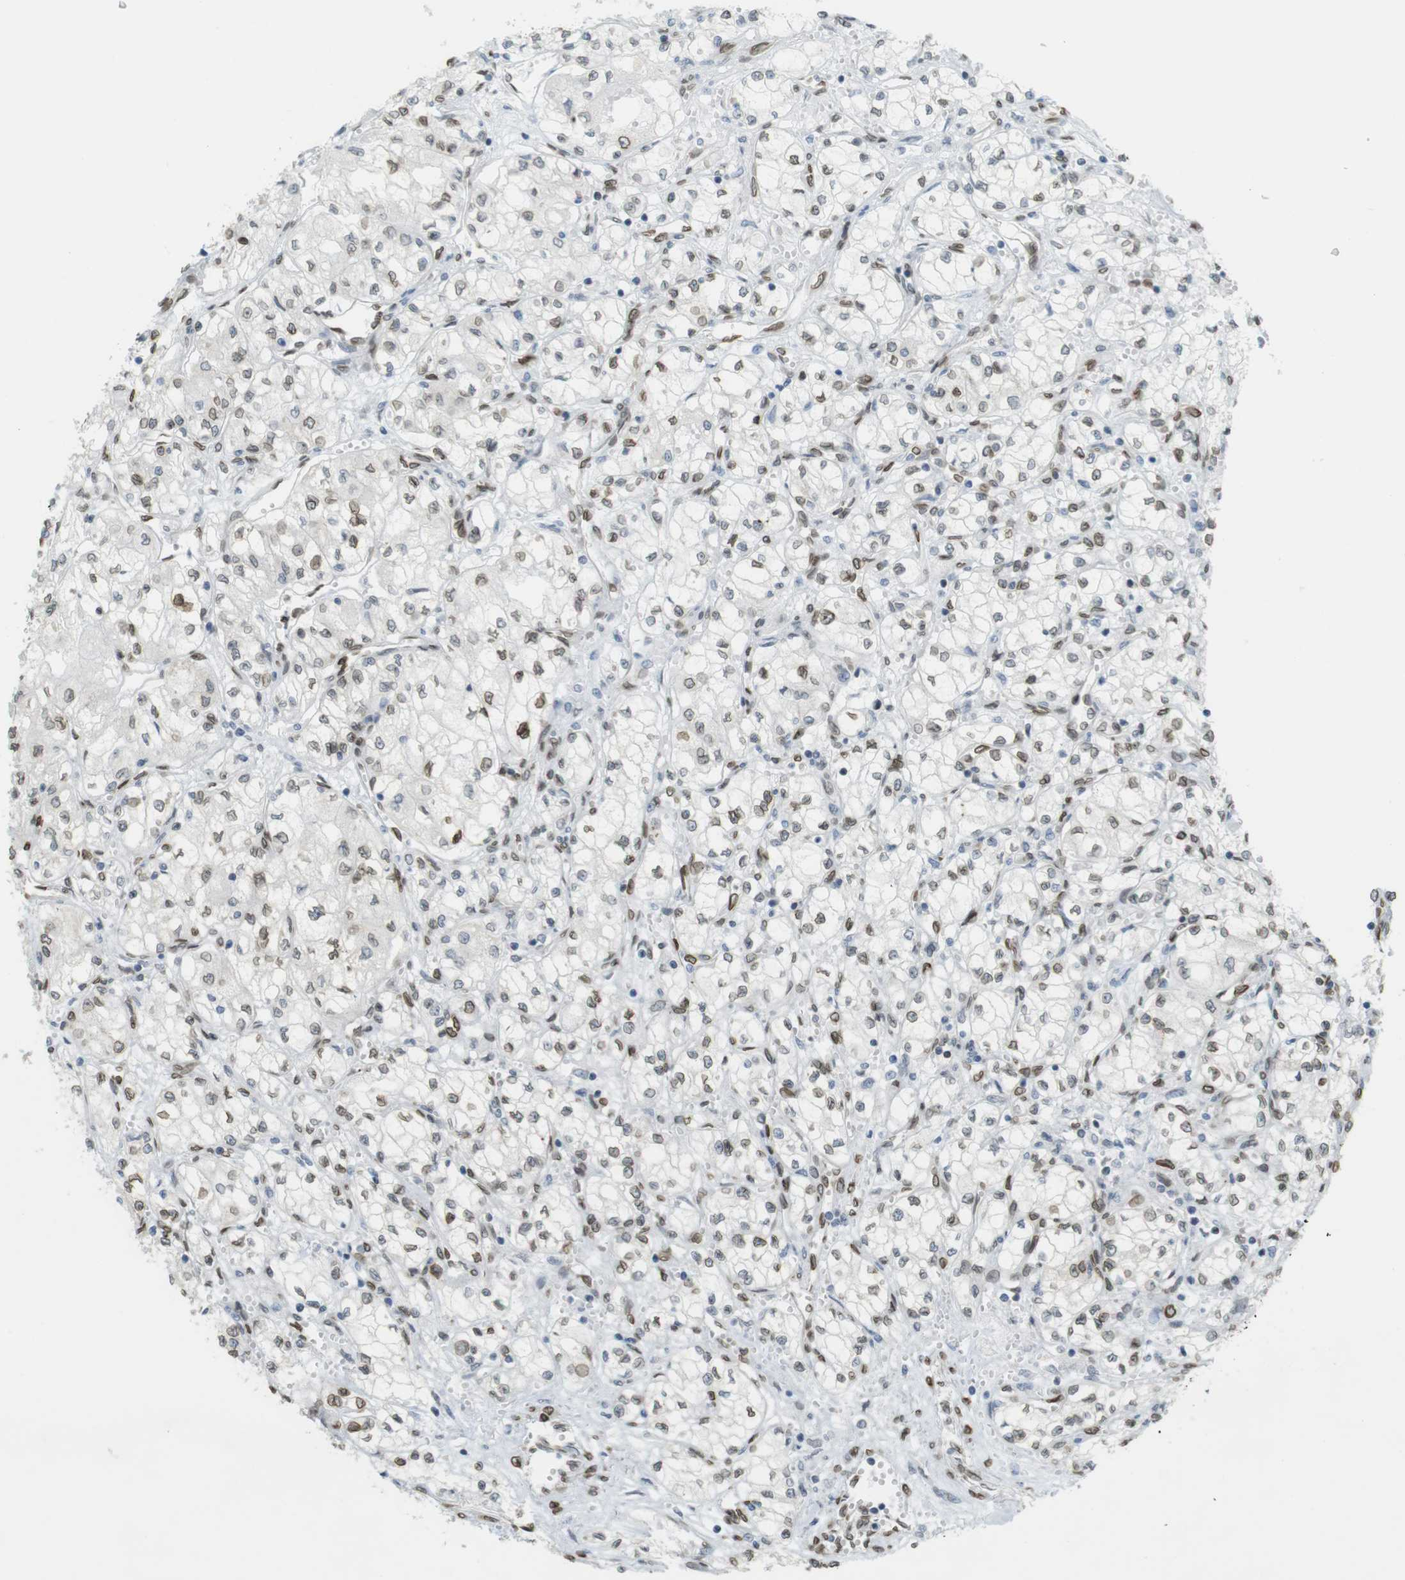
{"staining": {"intensity": "moderate", "quantity": "25%-75%", "location": "cytoplasmic/membranous,nuclear"}, "tissue": "renal cancer", "cell_type": "Tumor cells", "image_type": "cancer", "snomed": [{"axis": "morphology", "description": "Normal tissue, NOS"}, {"axis": "morphology", "description": "Adenocarcinoma, NOS"}, {"axis": "topography", "description": "Kidney"}], "caption": "Protein staining of renal adenocarcinoma tissue reveals moderate cytoplasmic/membranous and nuclear staining in about 25%-75% of tumor cells.", "gene": "ARL6IP6", "patient": {"sex": "male", "age": 59}}